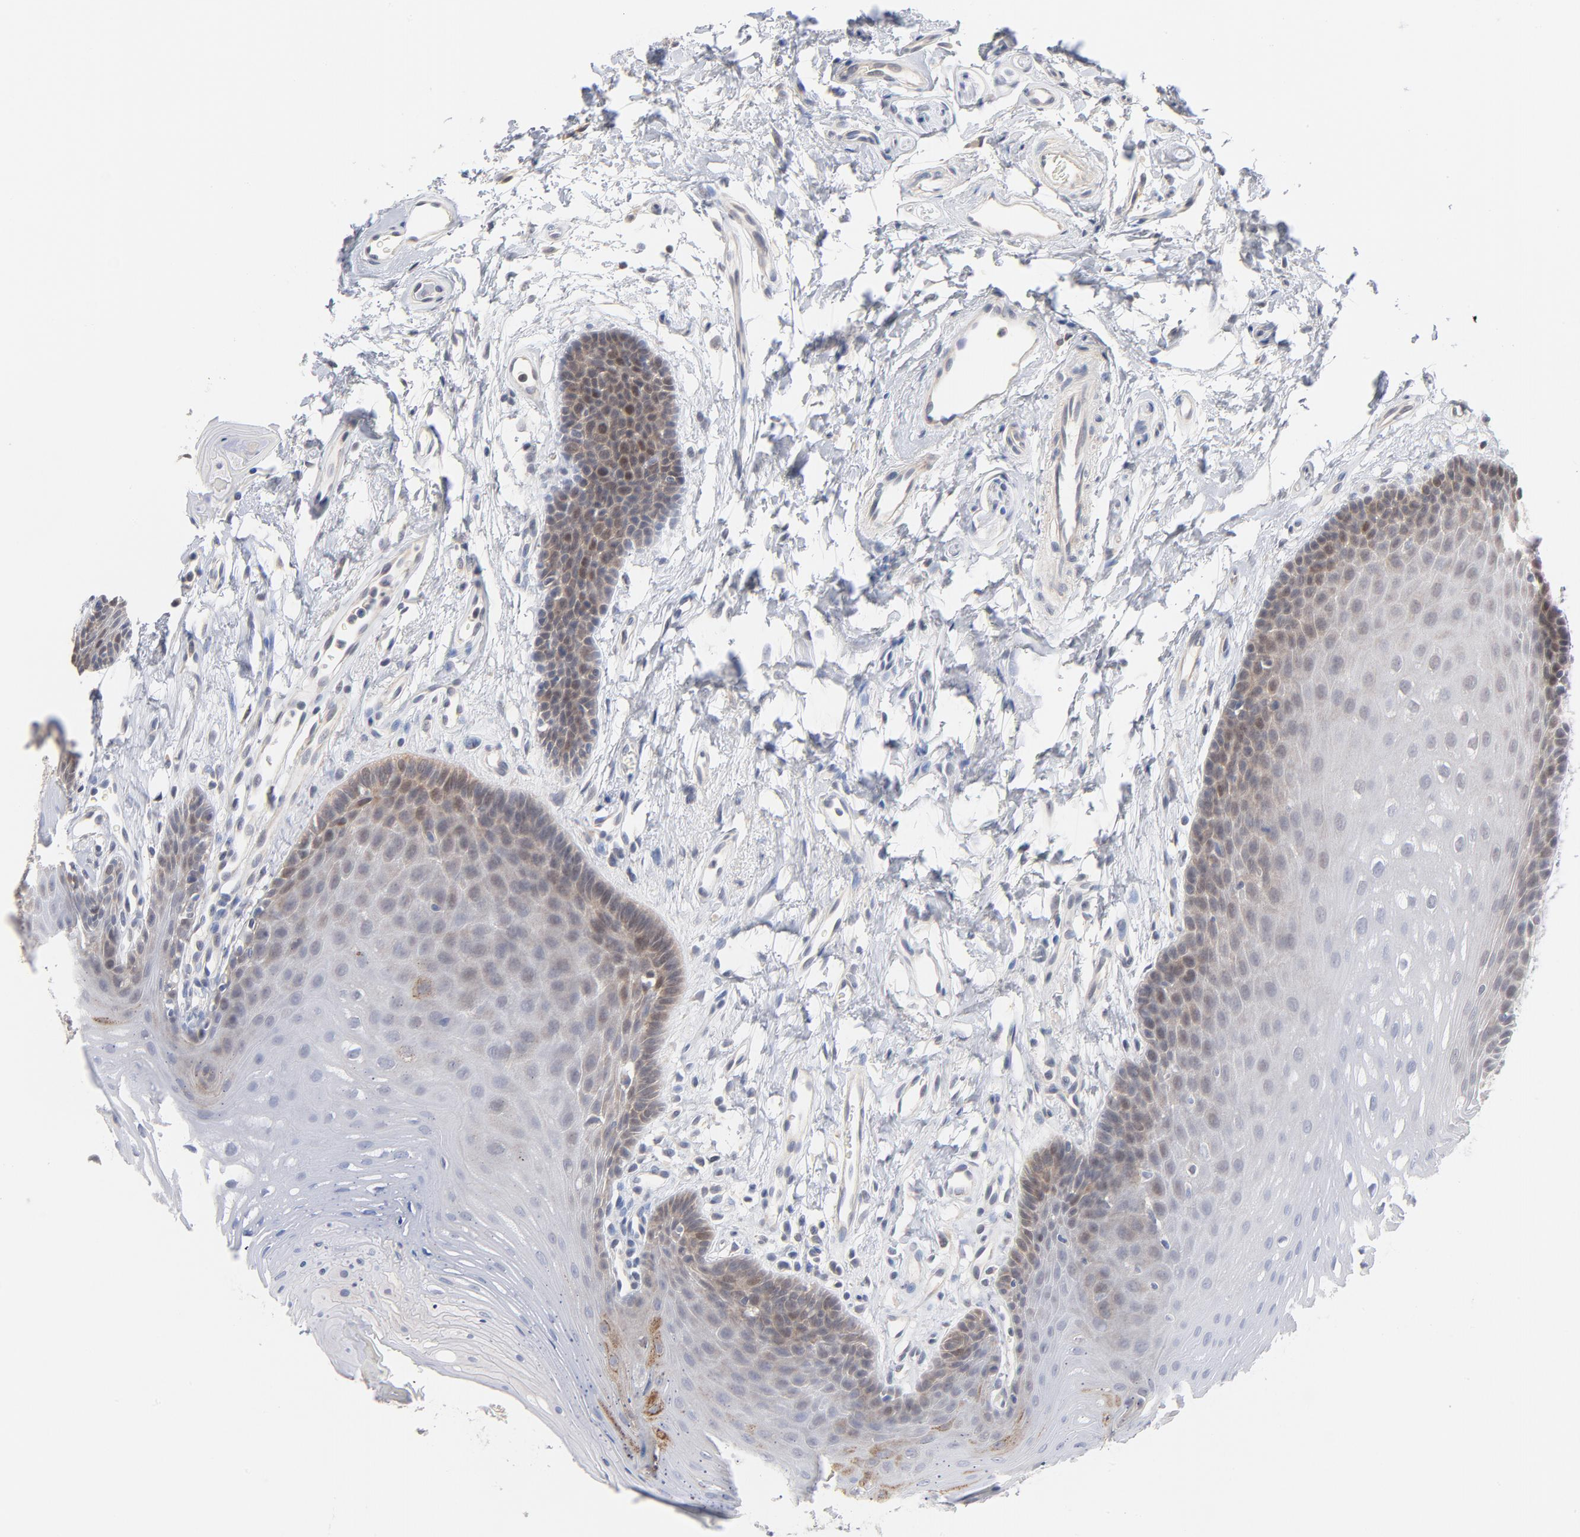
{"staining": {"intensity": "weak", "quantity": "<25%", "location": "cytoplasmic/membranous"}, "tissue": "oral mucosa", "cell_type": "Squamous epithelial cells", "image_type": "normal", "snomed": [{"axis": "morphology", "description": "Normal tissue, NOS"}, {"axis": "topography", "description": "Oral tissue"}], "caption": "Squamous epithelial cells show no significant protein staining in benign oral mucosa. (Stains: DAB immunohistochemistry (IHC) with hematoxylin counter stain, Microscopy: brightfield microscopy at high magnification).", "gene": "UBL4A", "patient": {"sex": "male", "age": 62}}